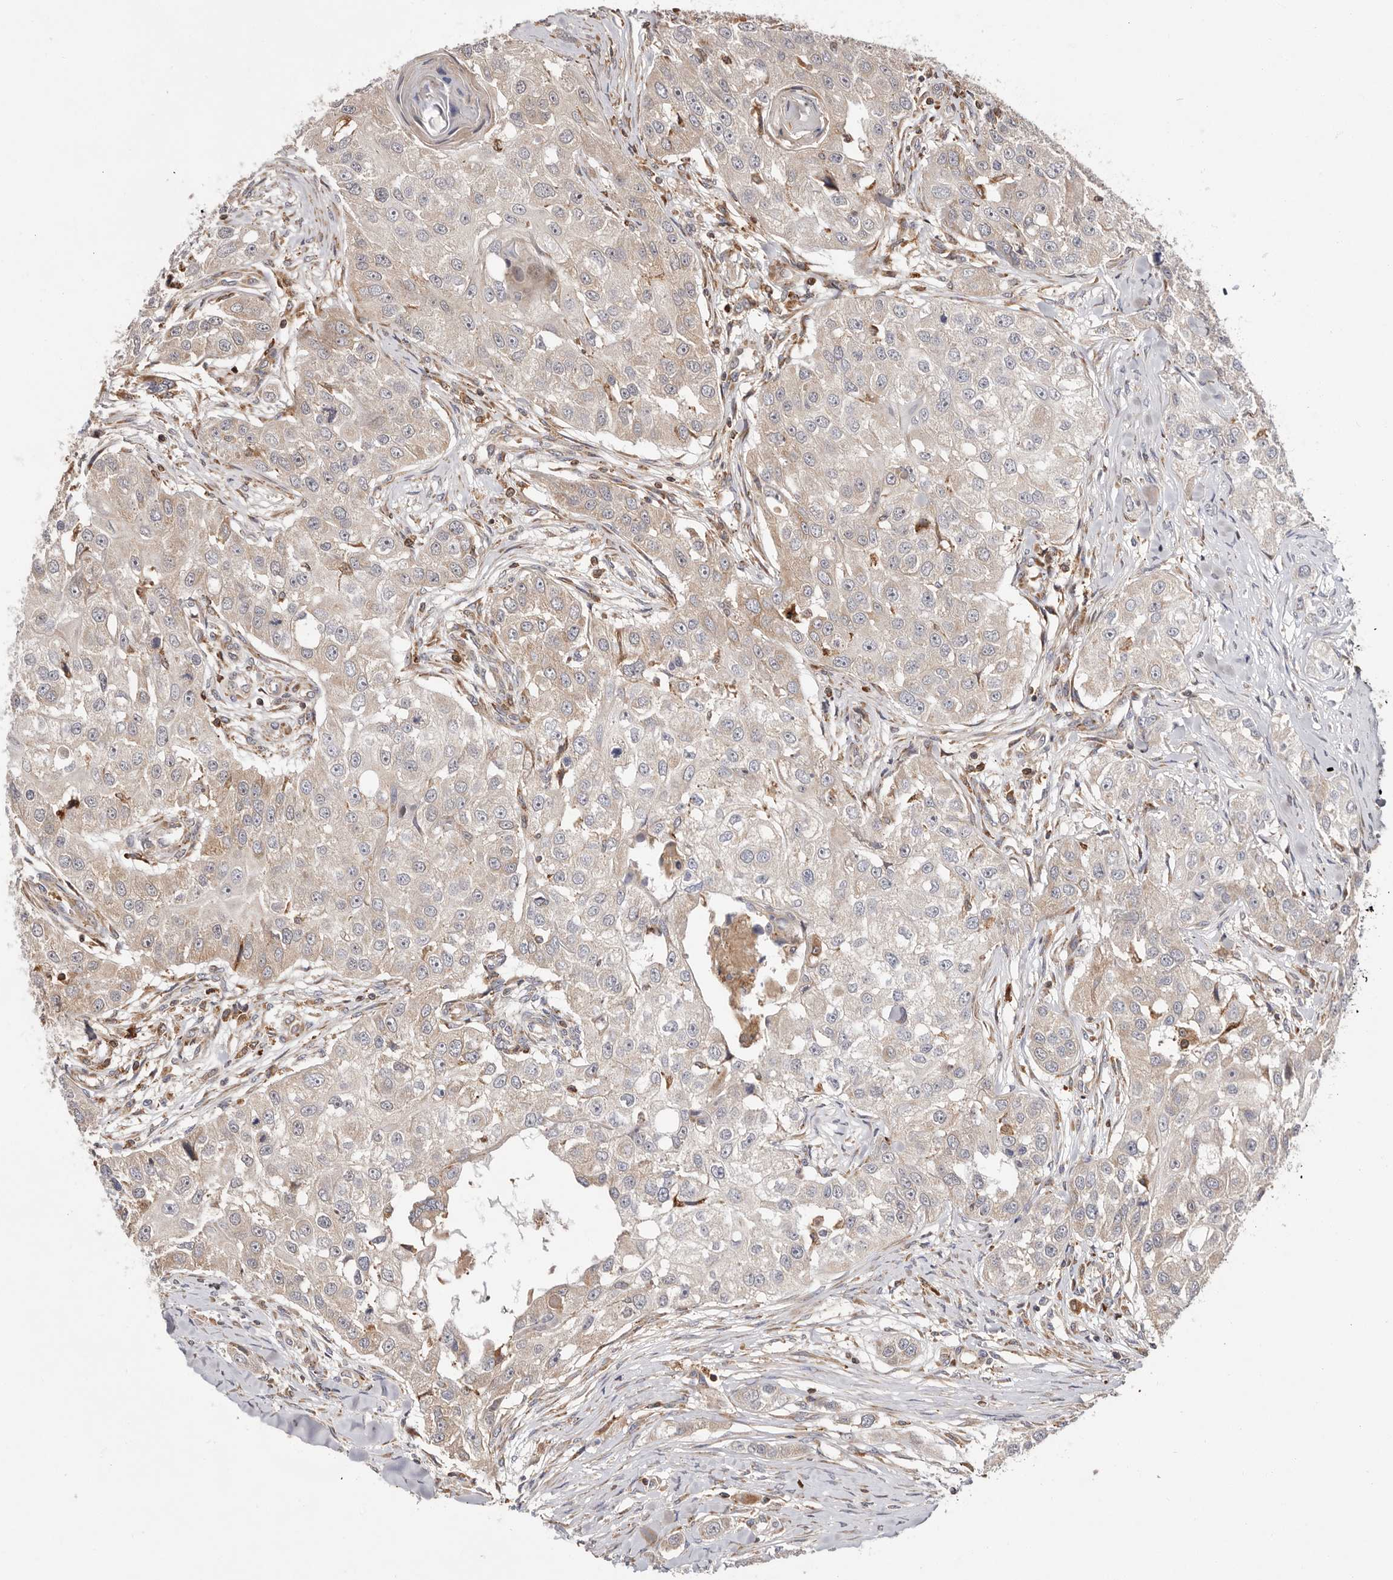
{"staining": {"intensity": "weak", "quantity": "<25%", "location": "cytoplasmic/membranous"}, "tissue": "head and neck cancer", "cell_type": "Tumor cells", "image_type": "cancer", "snomed": [{"axis": "morphology", "description": "Normal tissue, NOS"}, {"axis": "morphology", "description": "Squamous cell carcinoma, NOS"}, {"axis": "topography", "description": "Skeletal muscle"}, {"axis": "topography", "description": "Head-Neck"}], "caption": "The histopathology image demonstrates no significant positivity in tumor cells of head and neck squamous cell carcinoma. Nuclei are stained in blue.", "gene": "RNF213", "patient": {"sex": "male", "age": 51}}